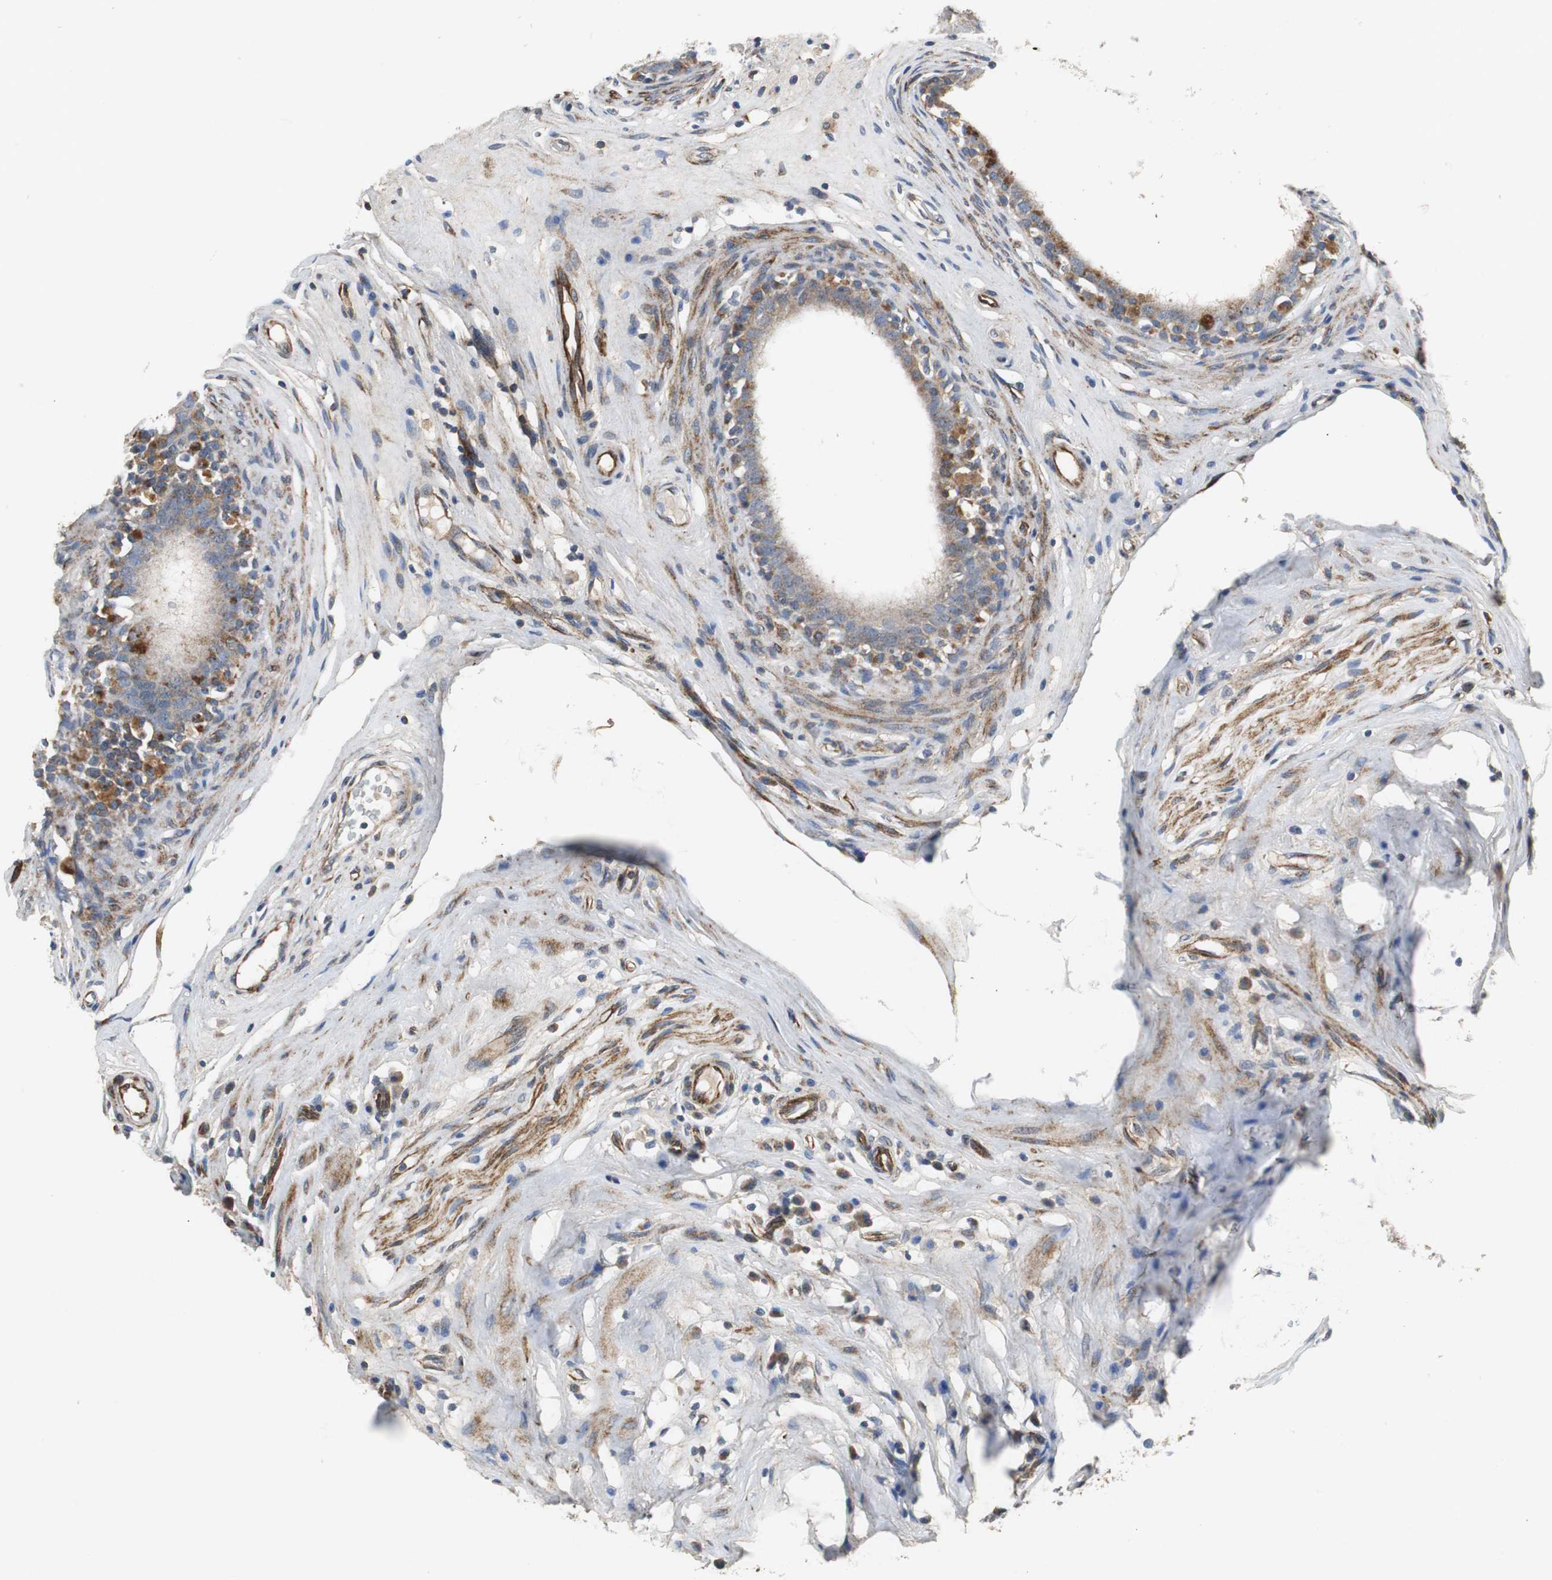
{"staining": {"intensity": "moderate", "quantity": ">75%", "location": "cytoplasmic/membranous"}, "tissue": "epididymis", "cell_type": "Glandular cells", "image_type": "normal", "snomed": [{"axis": "morphology", "description": "Normal tissue, NOS"}, {"axis": "morphology", "description": "Inflammation, NOS"}, {"axis": "topography", "description": "Epididymis"}], "caption": "Protein staining displays moderate cytoplasmic/membranous expression in approximately >75% of glandular cells in unremarkable epididymis.", "gene": "ISCU", "patient": {"sex": "male", "age": 84}}